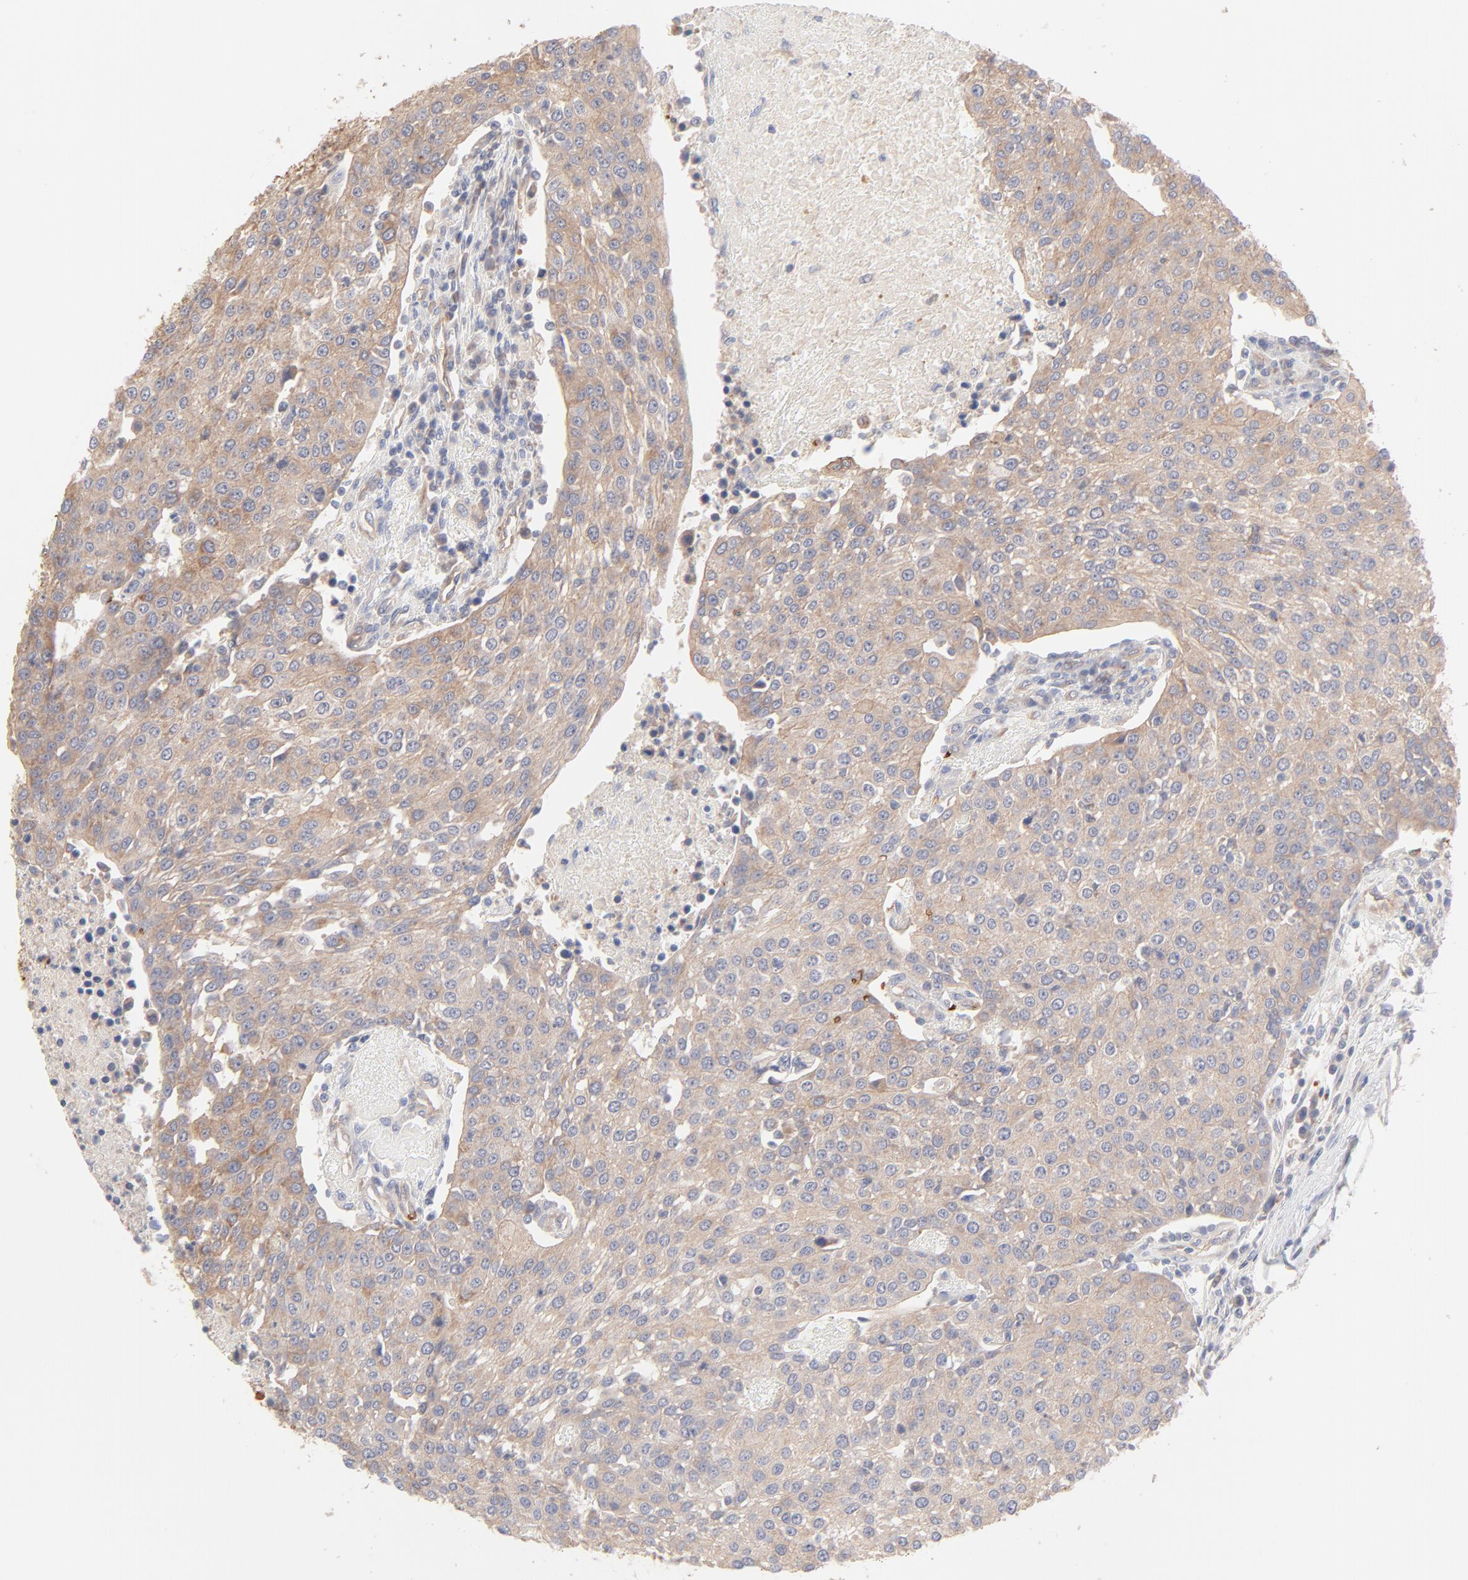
{"staining": {"intensity": "weak", "quantity": ">75%", "location": "cytoplasmic/membranous"}, "tissue": "urothelial cancer", "cell_type": "Tumor cells", "image_type": "cancer", "snomed": [{"axis": "morphology", "description": "Urothelial carcinoma, High grade"}, {"axis": "topography", "description": "Urinary bladder"}], "caption": "IHC staining of urothelial carcinoma (high-grade), which shows low levels of weak cytoplasmic/membranous staining in about >75% of tumor cells indicating weak cytoplasmic/membranous protein expression. The staining was performed using DAB (brown) for protein detection and nuclei were counterstained in hematoxylin (blue).", "gene": "SPTB", "patient": {"sex": "female", "age": 85}}